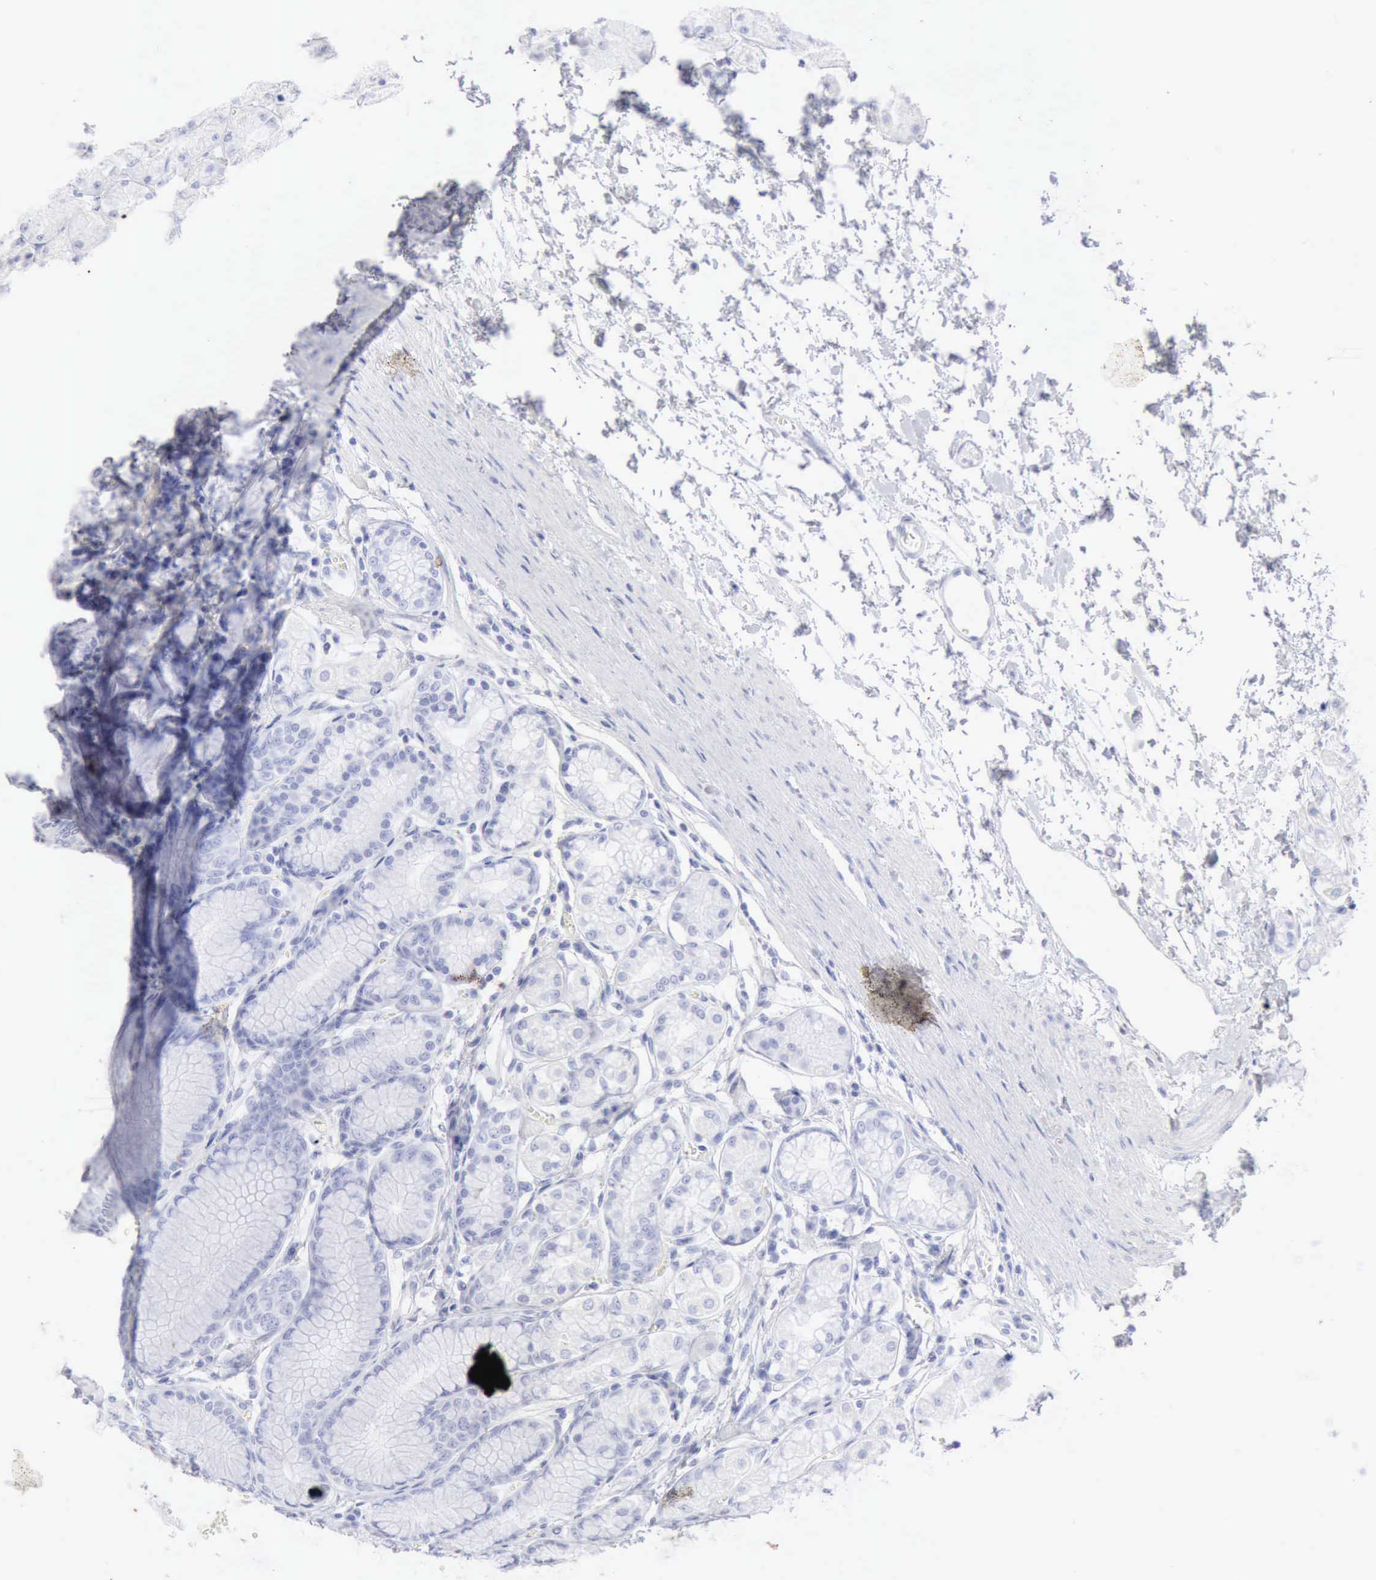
{"staining": {"intensity": "negative", "quantity": "none", "location": "none"}, "tissue": "stomach", "cell_type": "Glandular cells", "image_type": "normal", "snomed": [{"axis": "morphology", "description": "Normal tissue, NOS"}, {"axis": "topography", "description": "Stomach"}, {"axis": "topography", "description": "Stomach, lower"}], "caption": "Immunohistochemistry image of normal stomach stained for a protein (brown), which shows no staining in glandular cells.", "gene": "KRT5", "patient": {"sex": "male", "age": 76}}